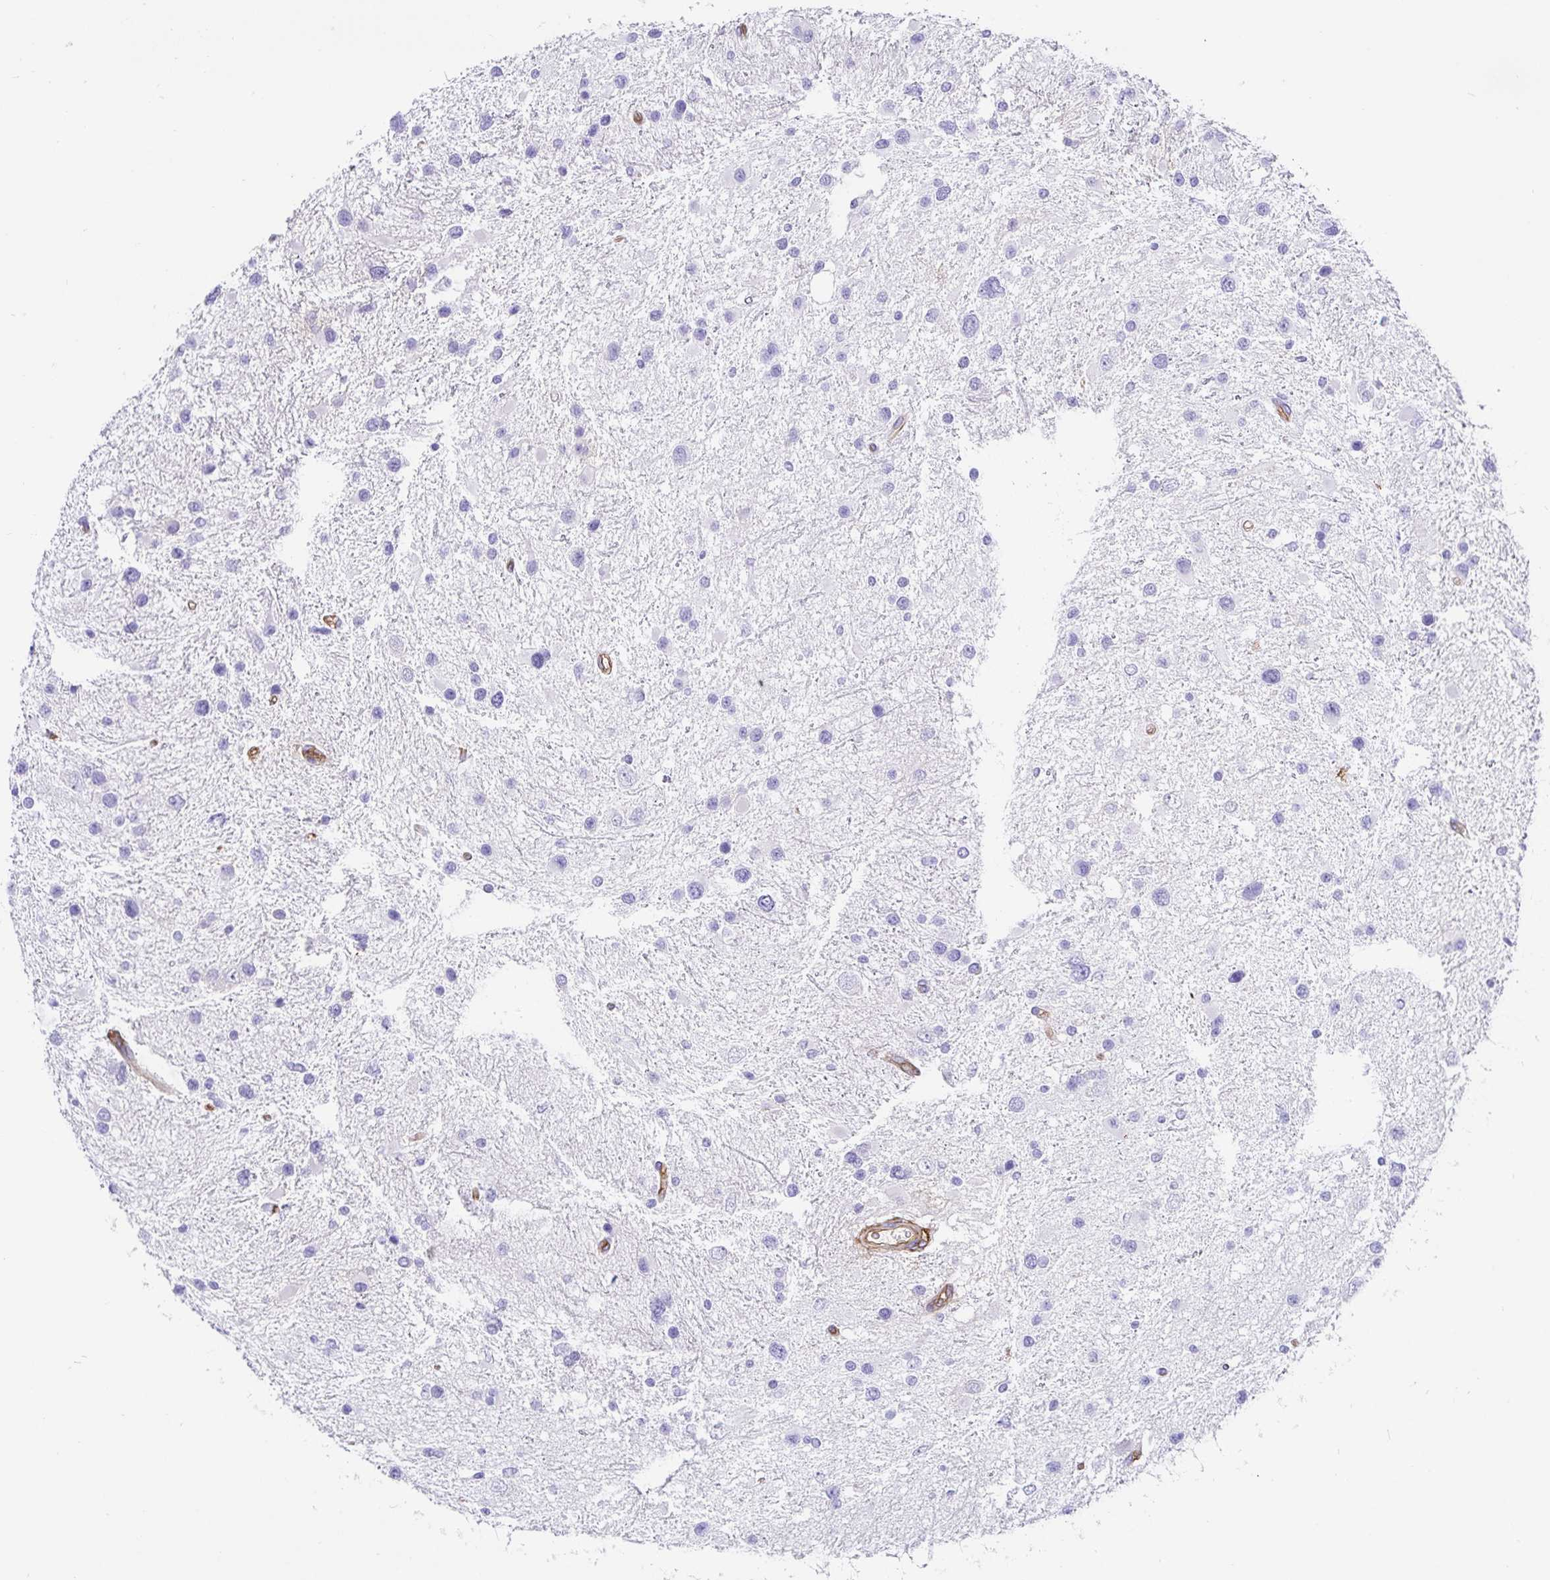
{"staining": {"intensity": "negative", "quantity": "none", "location": "none"}, "tissue": "glioma", "cell_type": "Tumor cells", "image_type": "cancer", "snomed": [{"axis": "morphology", "description": "Glioma, malignant, Low grade"}, {"axis": "topography", "description": "Brain"}], "caption": "There is no significant positivity in tumor cells of glioma.", "gene": "ANXA2", "patient": {"sex": "female", "age": 32}}